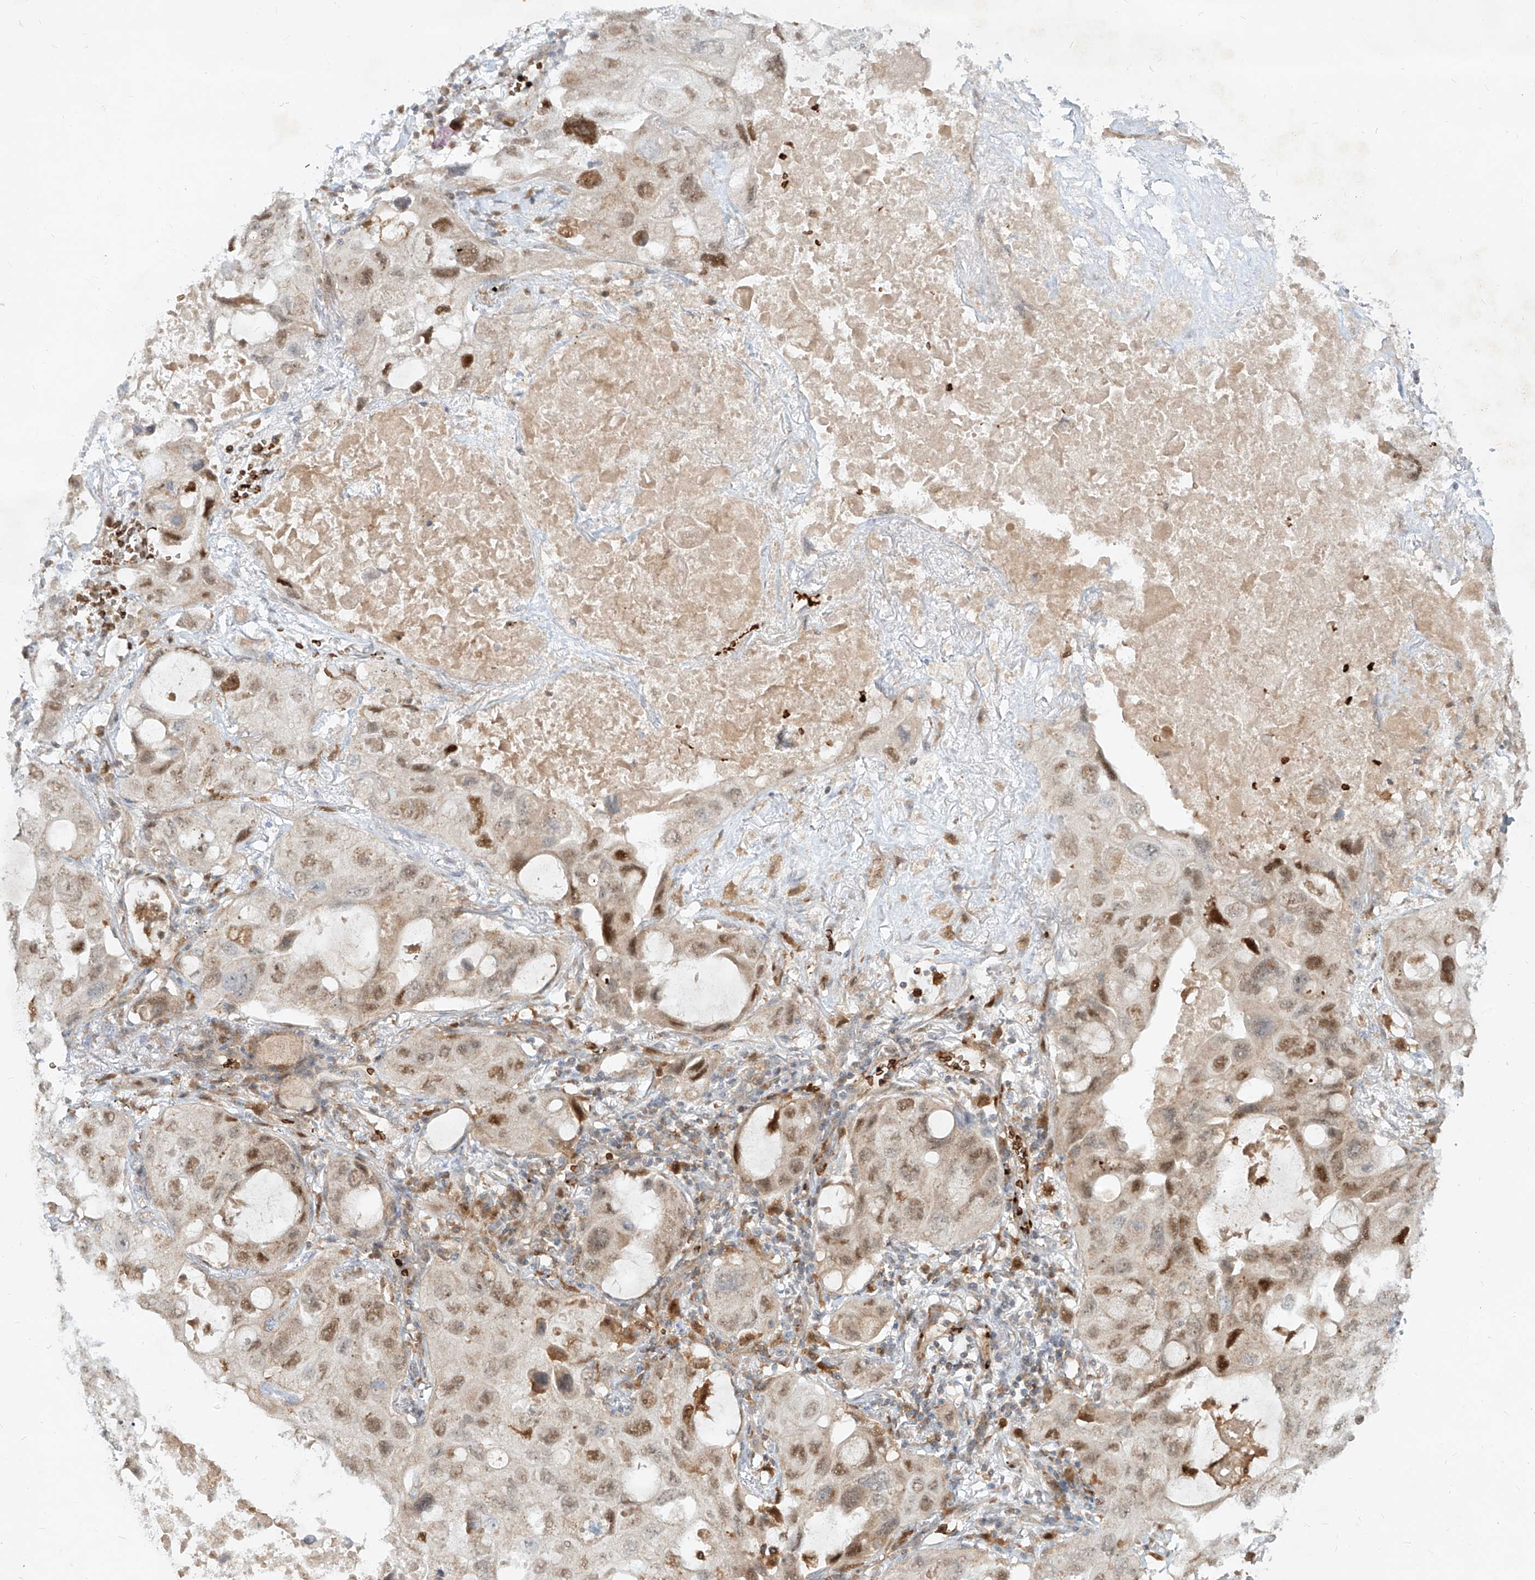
{"staining": {"intensity": "moderate", "quantity": ">75%", "location": "nuclear"}, "tissue": "lung cancer", "cell_type": "Tumor cells", "image_type": "cancer", "snomed": [{"axis": "morphology", "description": "Squamous cell carcinoma, NOS"}, {"axis": "topography", "description": "Lung"}], "caption": "IHC image of neoplastic tissue: lung cancer (squamous cell carcinoma) stained using immunohistochemistry (IHC) exhibits medium levels of moderate protein expression localized specifically in the nuclear of tumor cells, appearing as a nuclear brown color.", "gene": "FGD2", "patient": {"sex": "female", "age": 73}}